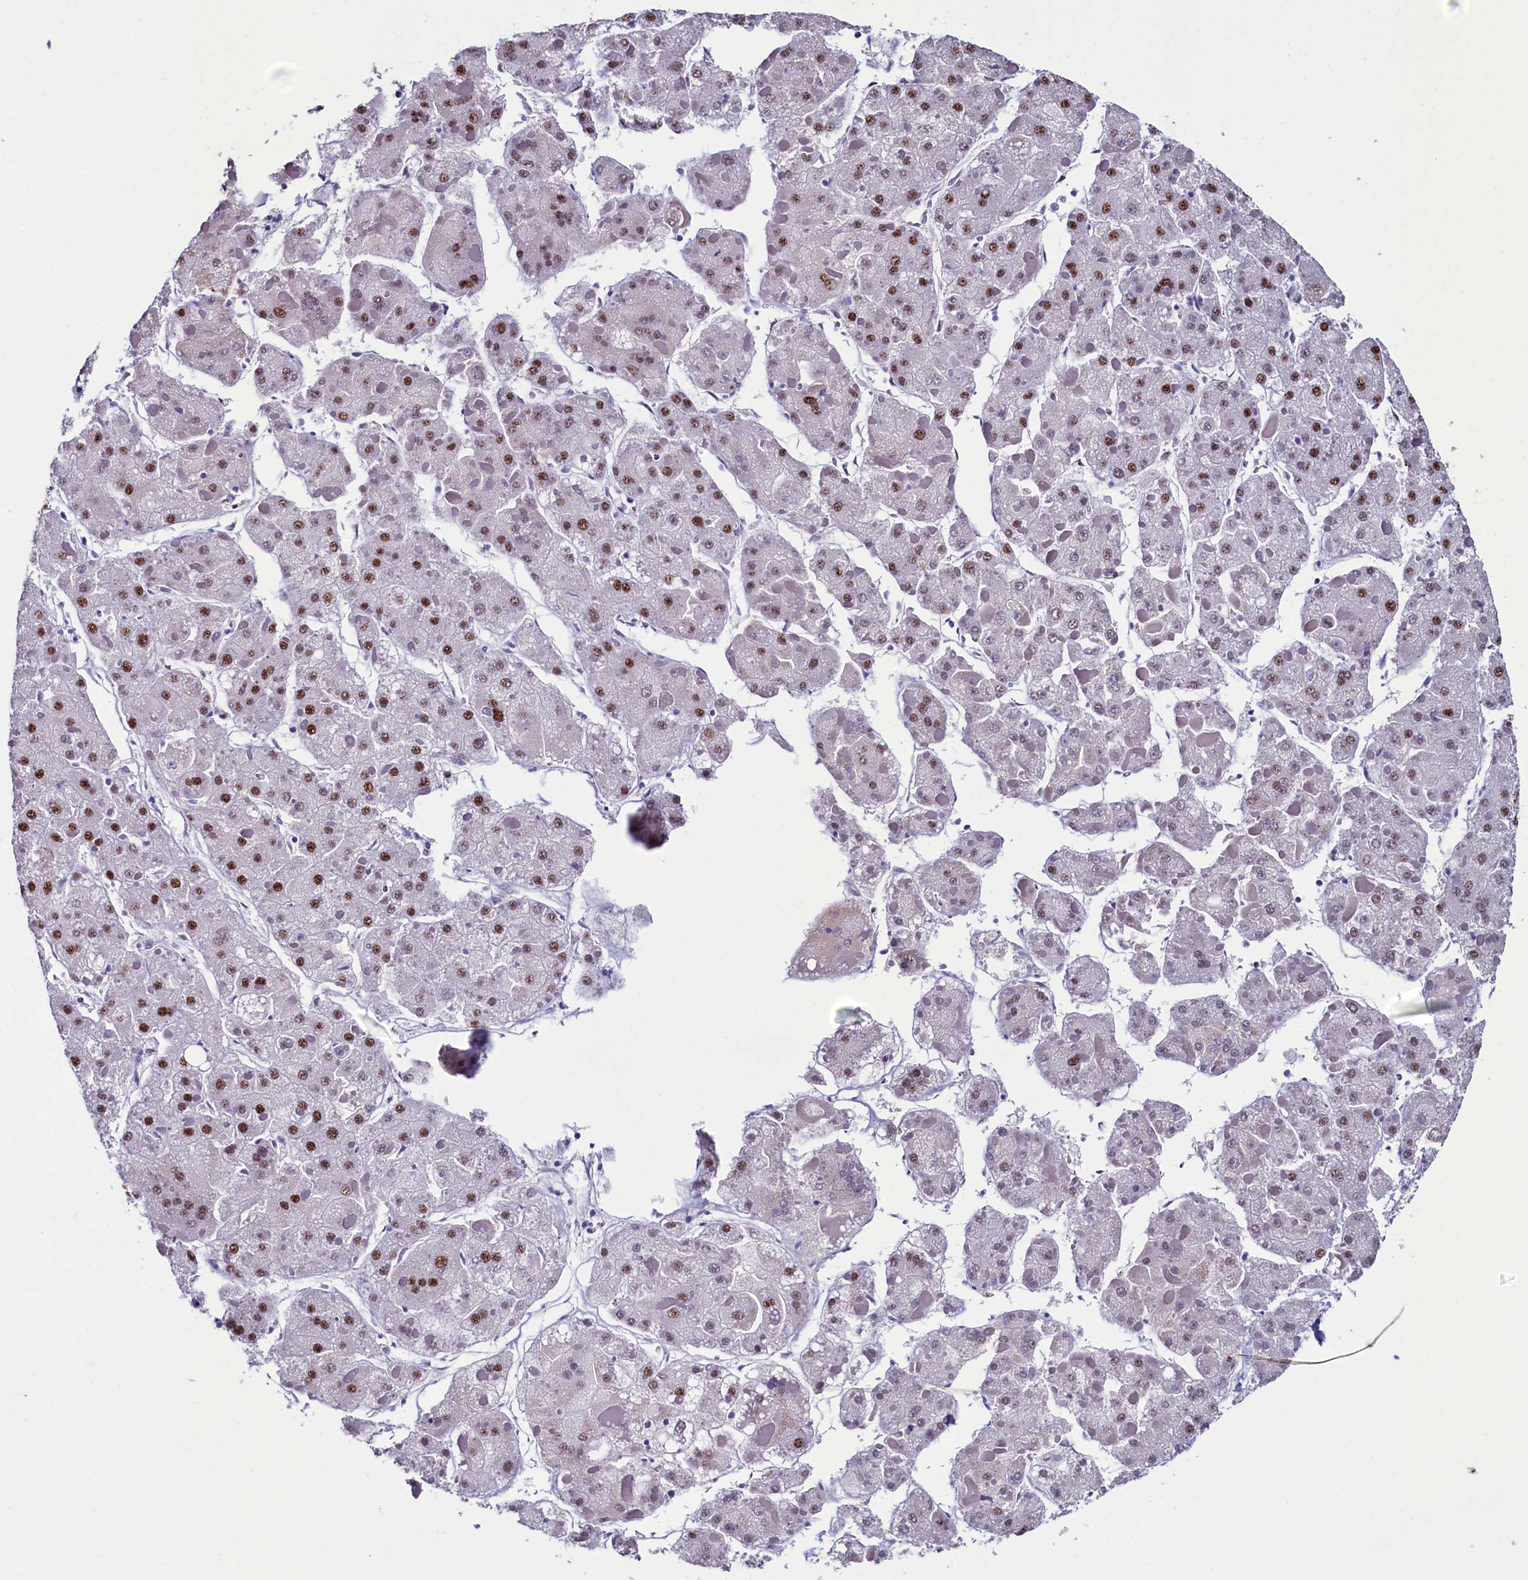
{"staining": {"intensity": "moderate", "quantity": "25%-75%", "location": "nuclear"}, "tissue": "liver cancer", "cell_type": "Tumor cells", "image_type": "cancer", "snomed": [{"axis": "morphology", "description": "Carcinoma, Hepatocellular, NOS"}, {"axis": "topography", "description": "Liver"}], "caption": "High-power microscopy captured an IHC image of liver cancer (hepatocellular carcinoma), revealing moderate nuclear expression in approximately 25%-75% of tumor cells.", "gene": "SRRM2", "patient": {"sex": "female", "age": 73}}